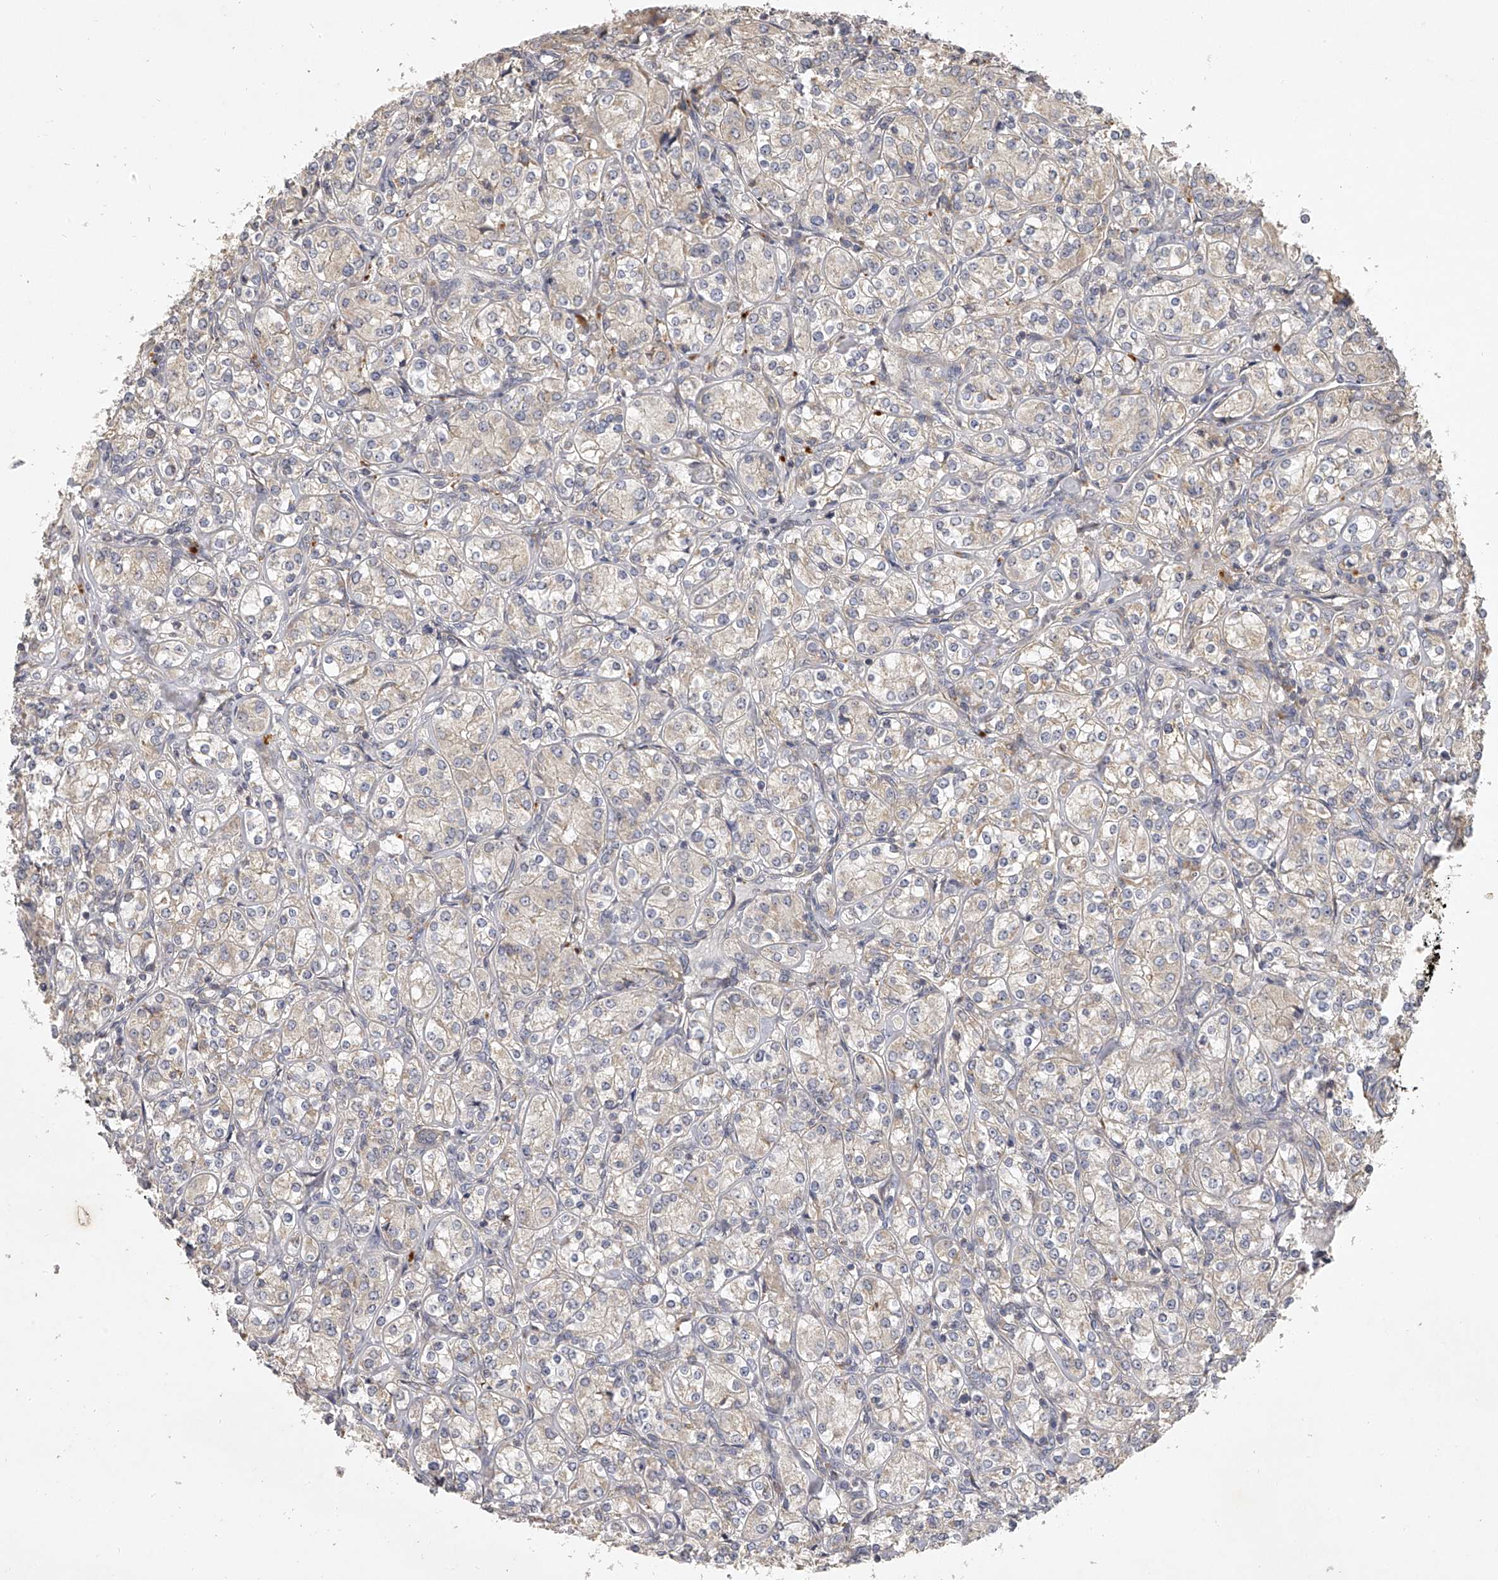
{"staining": {"intensity": "negative", "quantity": "none", "location": "none"}, "tissue": "renal cancer", "cell_type": "Tumor cells", "image_type": "cancer", "snomed": [{"axis": "morphology", "description": "Adenocarcinoma, NOS"}, {"axis": "topography", "description": "Kidney"}], "caption": "Immunohistochemical staining of human adenocarcinoma (renal) displays no significant staining in tumor cells.", "gene": "DOCK9", "patient": {"sex": "male", "age": 77}}